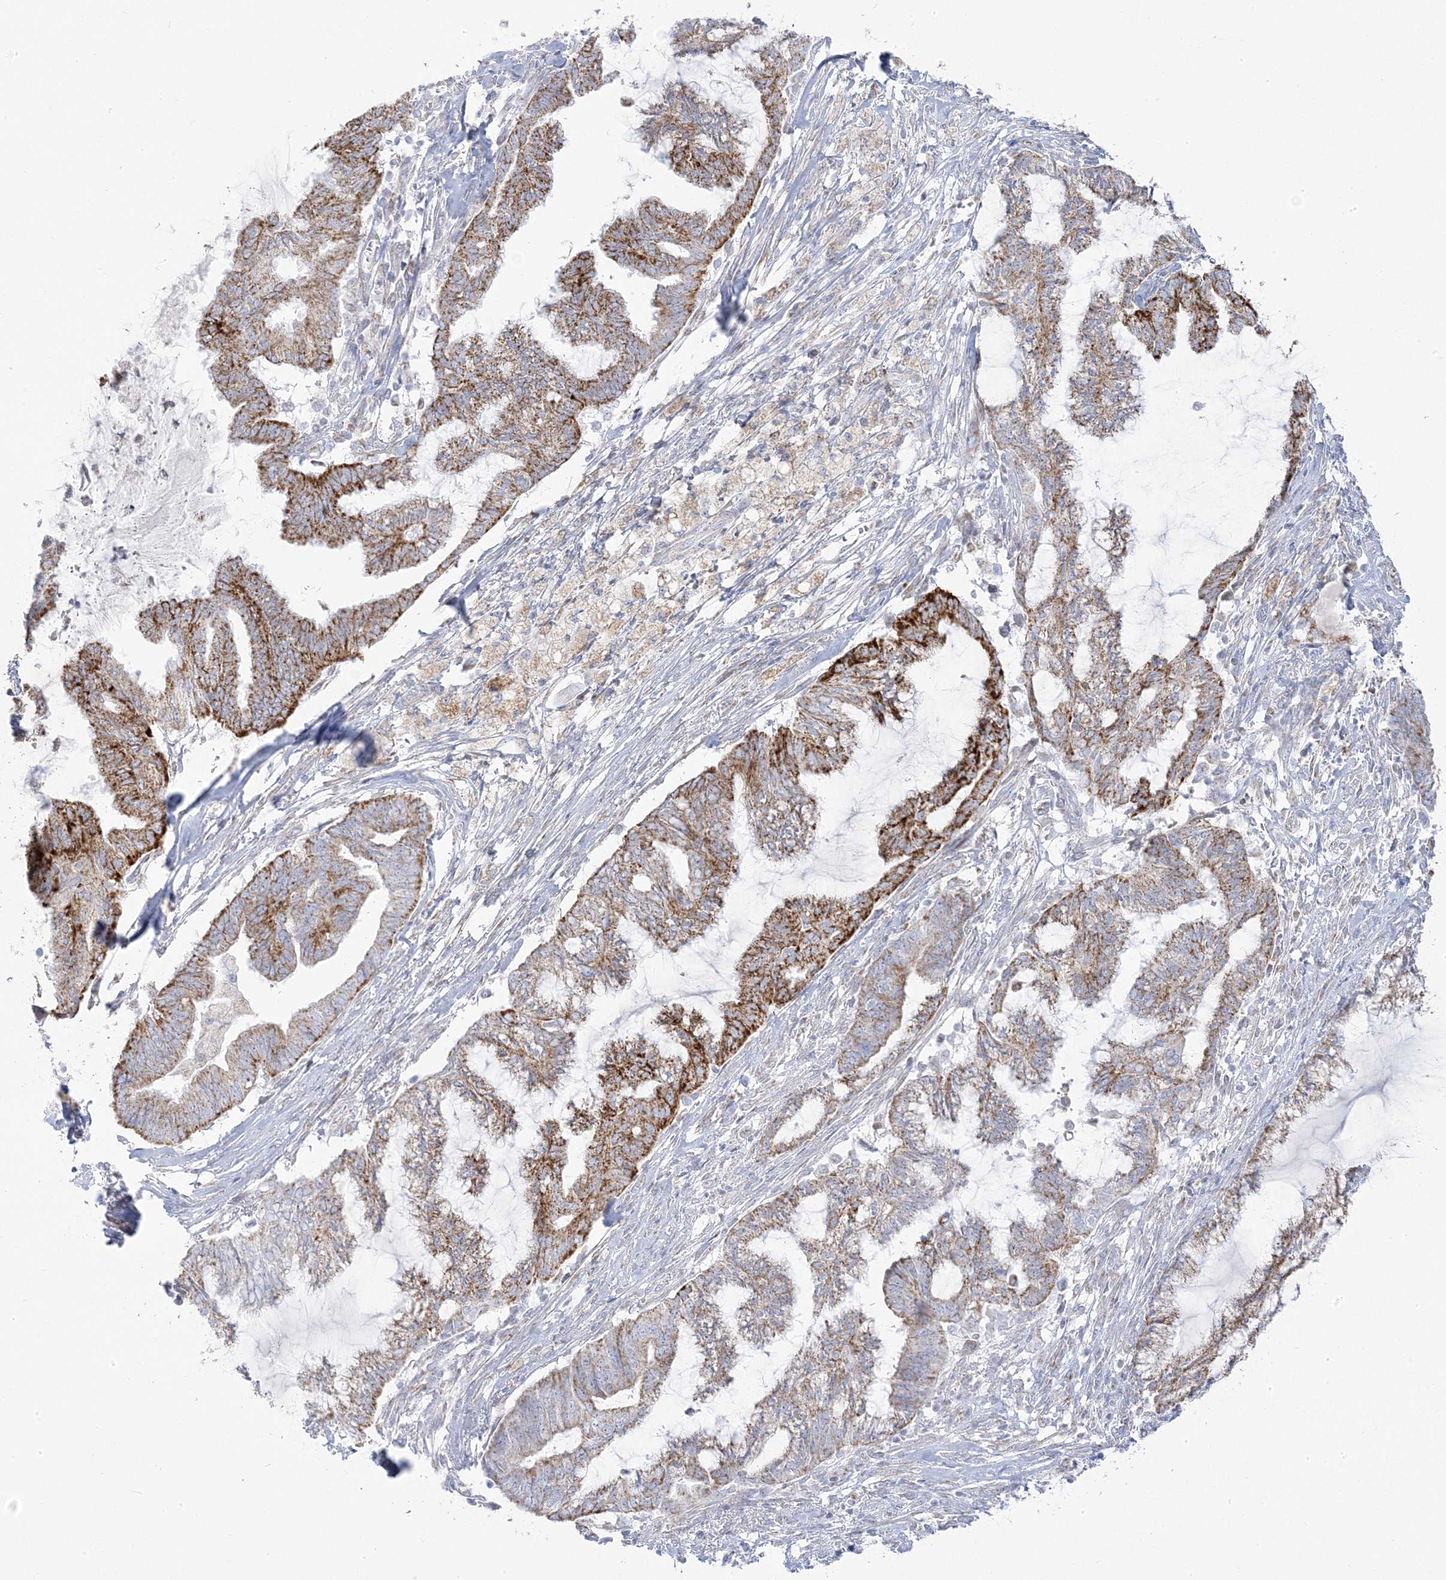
{"staining": {"intensity": "moderate", "quantity": ">75%", "location": "cytoplasmic/membranous"}, "tissue": "endometrial cancer", "cell_type": "Tumor cells", "image_type": "cancer", "snomed": [{"axis": "morphology", "description": "Adenocarcinoma, NOS"}, {"axis": "topography", "description": "Endometrium"}], "caption": "Adenocarcinoma (endometrial) was stained to show a protein in brown. There is medium levels of moderate cytoplasmic/membranous staining in approximately >75% of tumor cells.", "gene": "PCCB", "patient": {"sex": "female", "age": 86}}